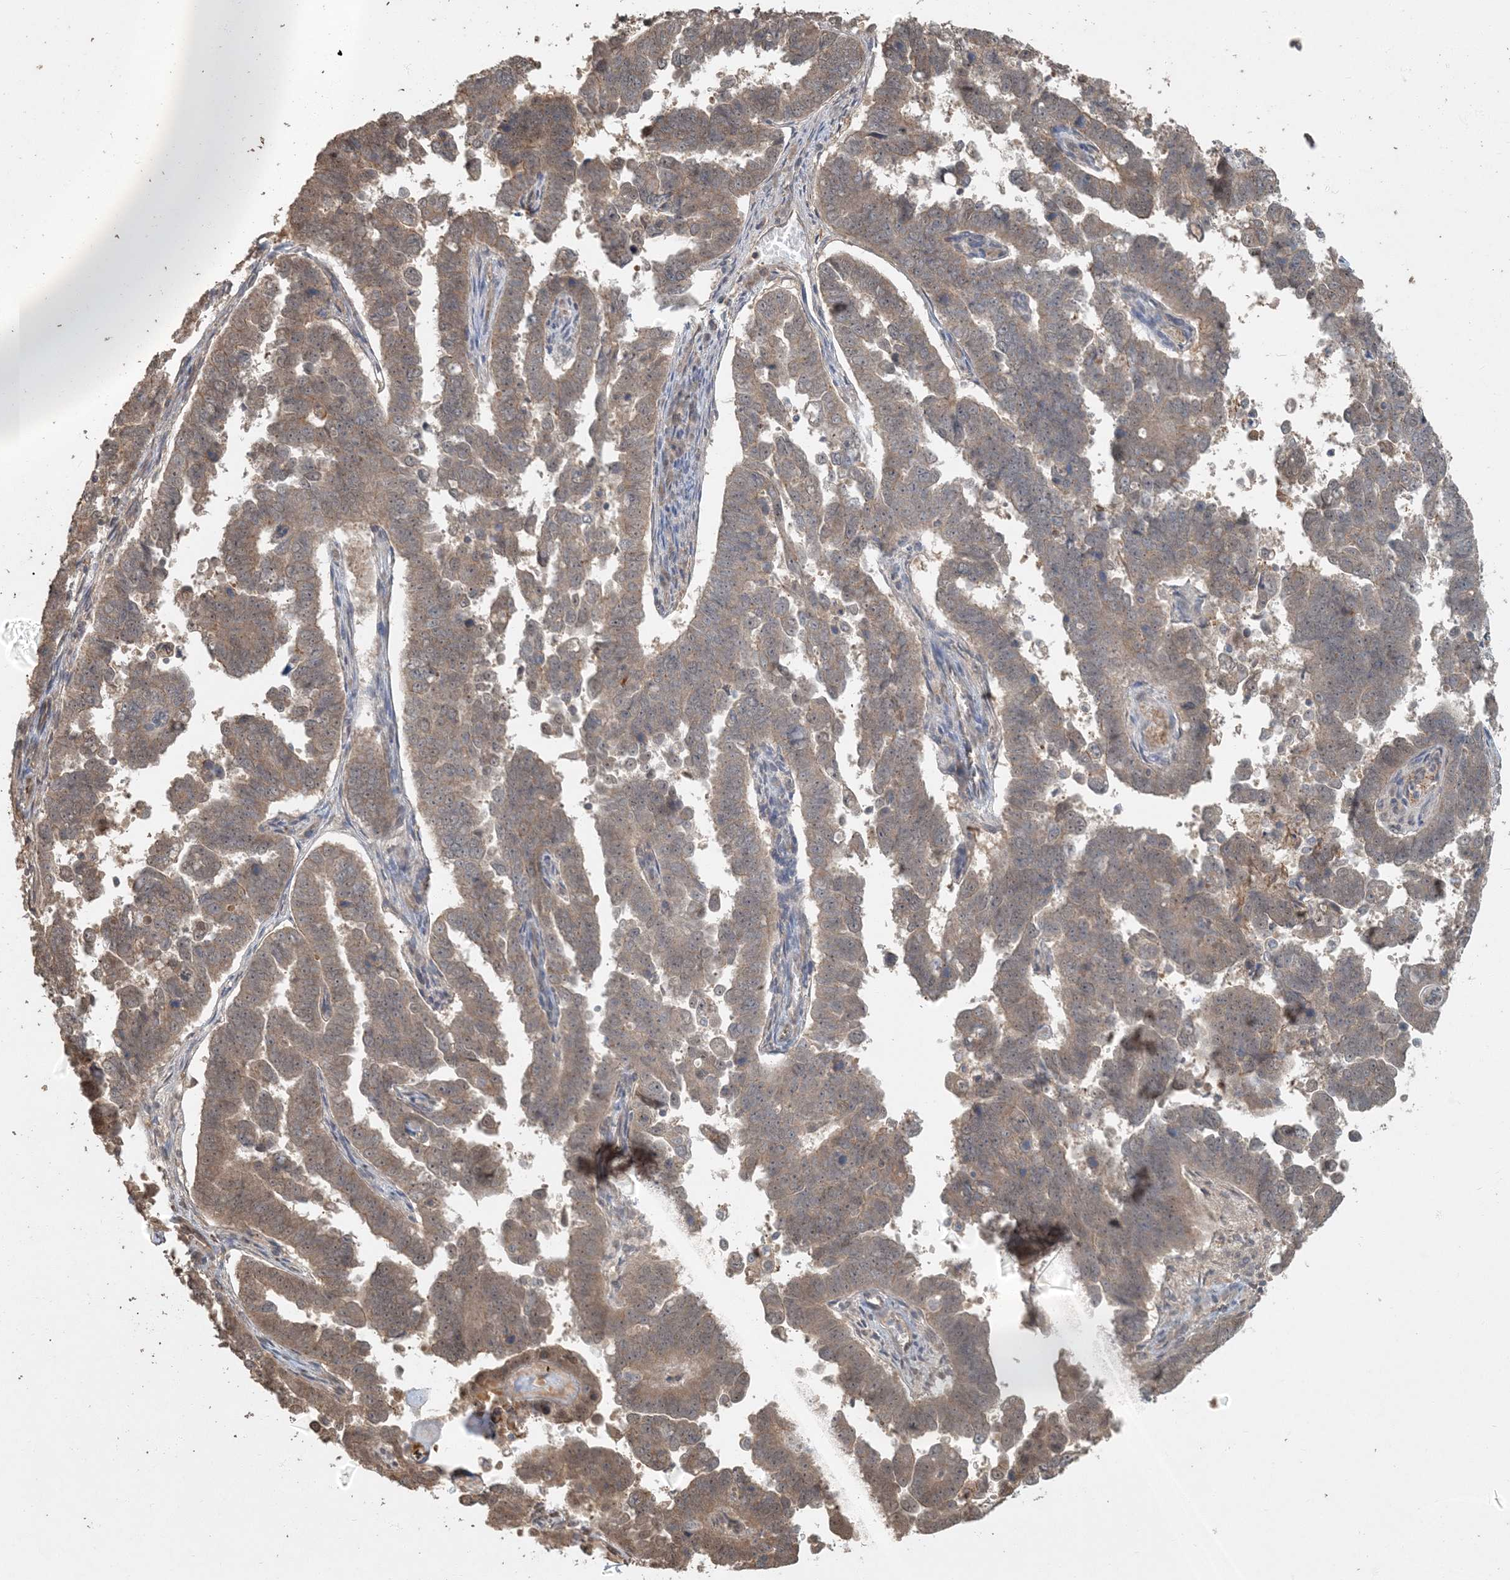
{"staining": {"intensity": "weak", "quantity": ">75%", "location": "cytoplasmic/membranous"}, "tissue": "endometrial cancer", "cell_type": "Tumor cells", "image_type": "cancer", "snomed": [{"axis": "morphology", "description": "Adenocarcinoma, NOS"}, {"axis": "topography", "description": "Endometrium"}], "caption": "A brown stain labels weak cytoplasmic/membranous staining of a protein in endometrial cancer tumor cells. The staining is performed using DAB brown chromogen to label protein expression. The nuclei are counter-stained blue using hematoxylin.", "gene": "AK9", "patient": {"sex": "female", "age": 75}}